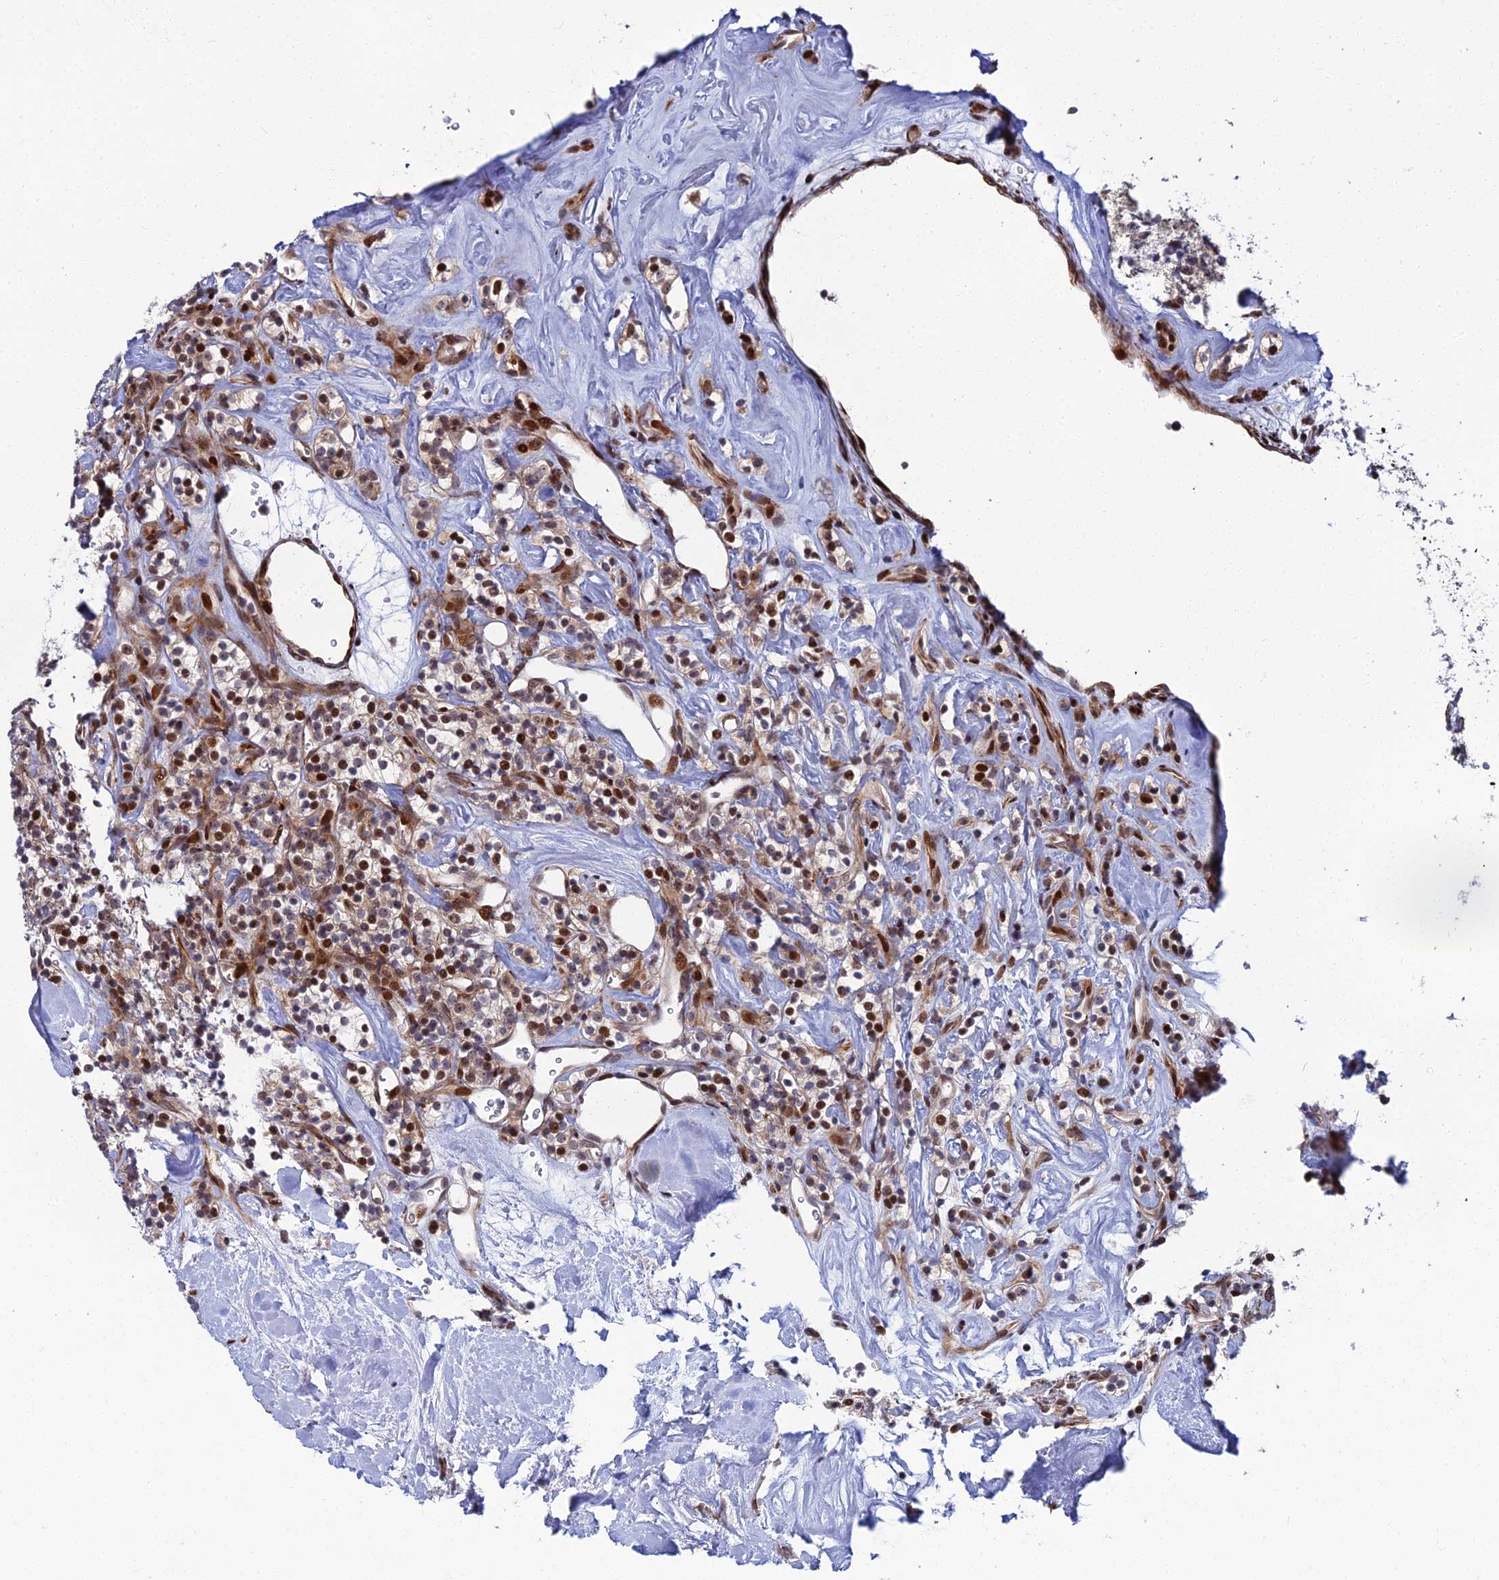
{"staining": {"intensity": "strong", "quantity": "25%-75%", "location": "nuclear"}, "tissue": "renal cancer", "cell_type": "Tumor cells", "image_type": "cancer", "snomed": [{"axis": "morphology", "description": "Adenocarcinoma, NOS"}, {"axis": "topography", "description": "Kidney"}], "caption": "Tumor cells reveal high levels of strong nuclear expression in about 25%-75% of cells in adenocarcinoma (renal).", "gene": "ZNF668", "patient": {"sex": "male", "age": 77}}